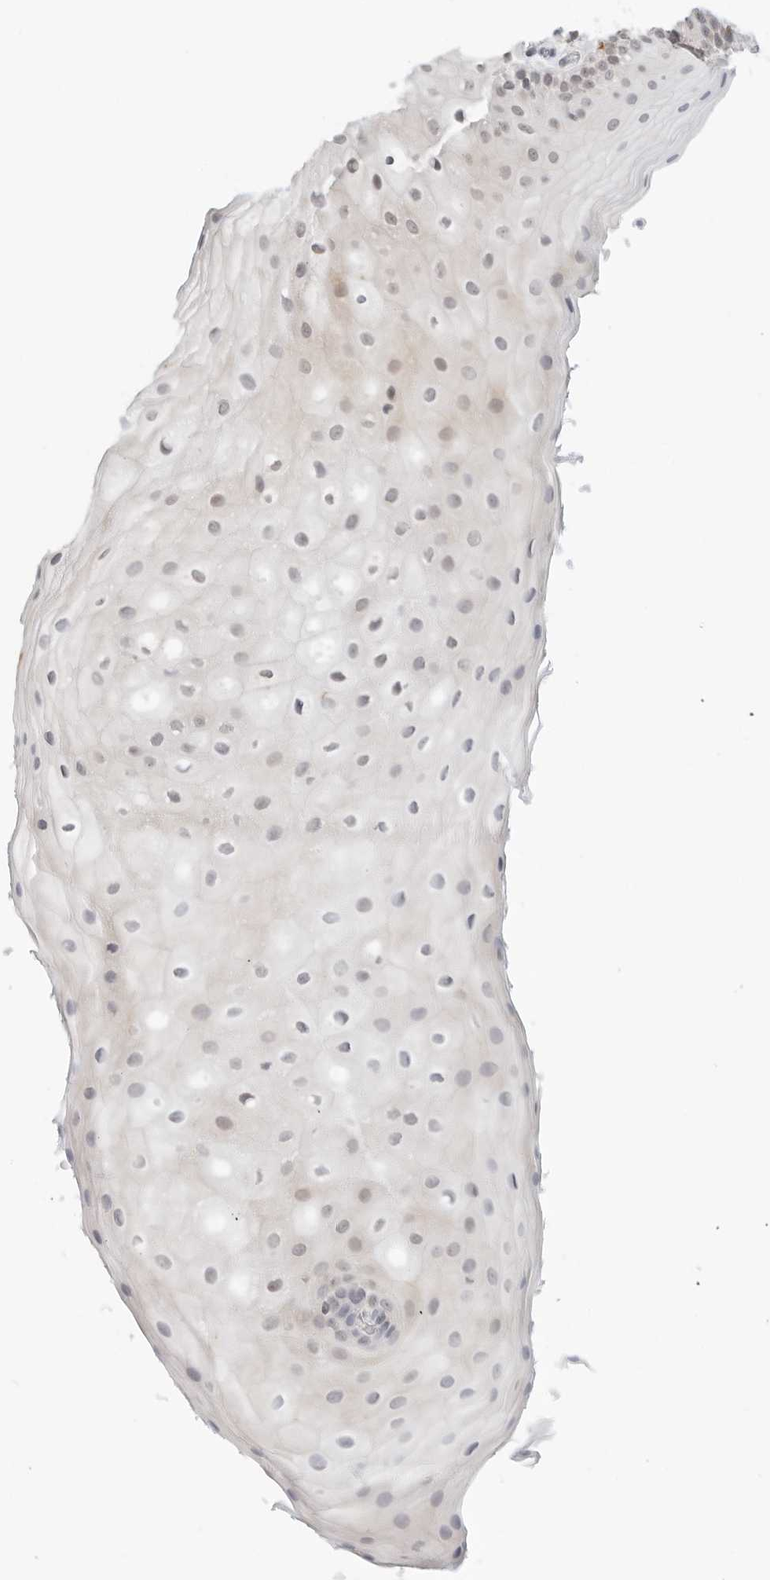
{"staining": {"intensity": "moderate", "quantity": "<25%", "location": "cytoplasmic/membranous"}, "tissue": "oral mucosa", "cell_type": "Squamous epithelial cells", "image_type": "normal", "snomed": [{"axis": "morphology", "description": "Normal tissue, NOS"}, {"axis": "topography", "description": "Oral tissue"}], "caption": "Protein expression analysis of normal human oral mucosa reveals moderate cytoplasmic/membranous expression in about <25% of squamous epithelial cells. Immunohistochemistry stains the protein in brown and the nuclei are stained blue.", "gene": "POLR3GL", "patient": {"sex": "male", "age": 62}}